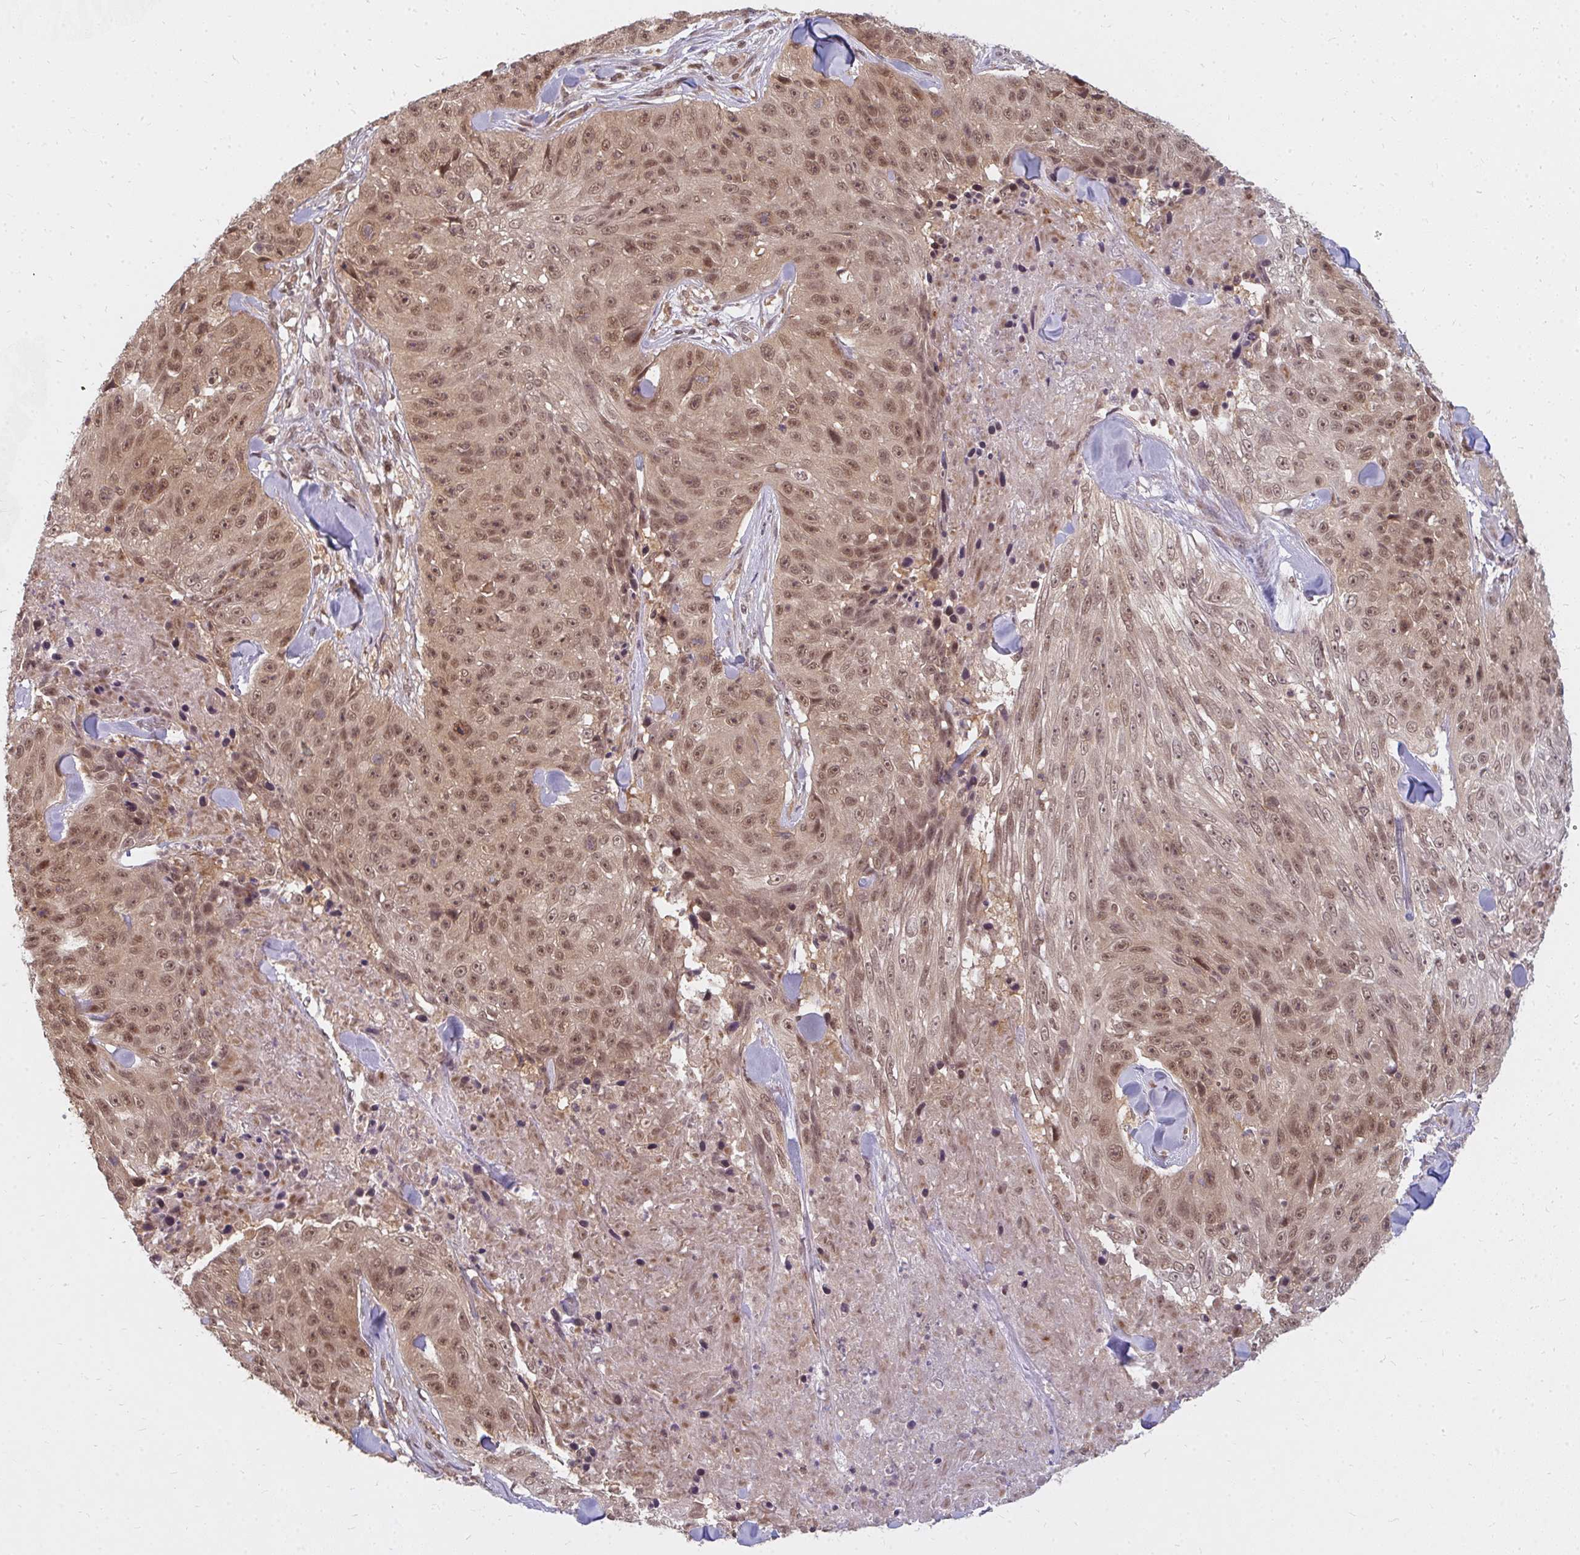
{"staining": {"intensity": "moderate", "quantity": ">75%", "location": "nuclear"}, "tissue": "skin cancer", "cell_type": "Tumor cells", "image_type": "cancer", "snomed": [{"axis": "morphology", "description": "Squamous cell carcinoma, NOS"}, {"axis": "topography", "description": "Skin"}], "caption": "DAB (3,3'-diaminobenzidine) immunohistochemical staining of human skin squamous cell carcinoma displays moderate nuclear protein positivity in approximately >75% of tumor cells.", "gene": "GTF3C6", "patient": {"sex": "female", "age": 87}}